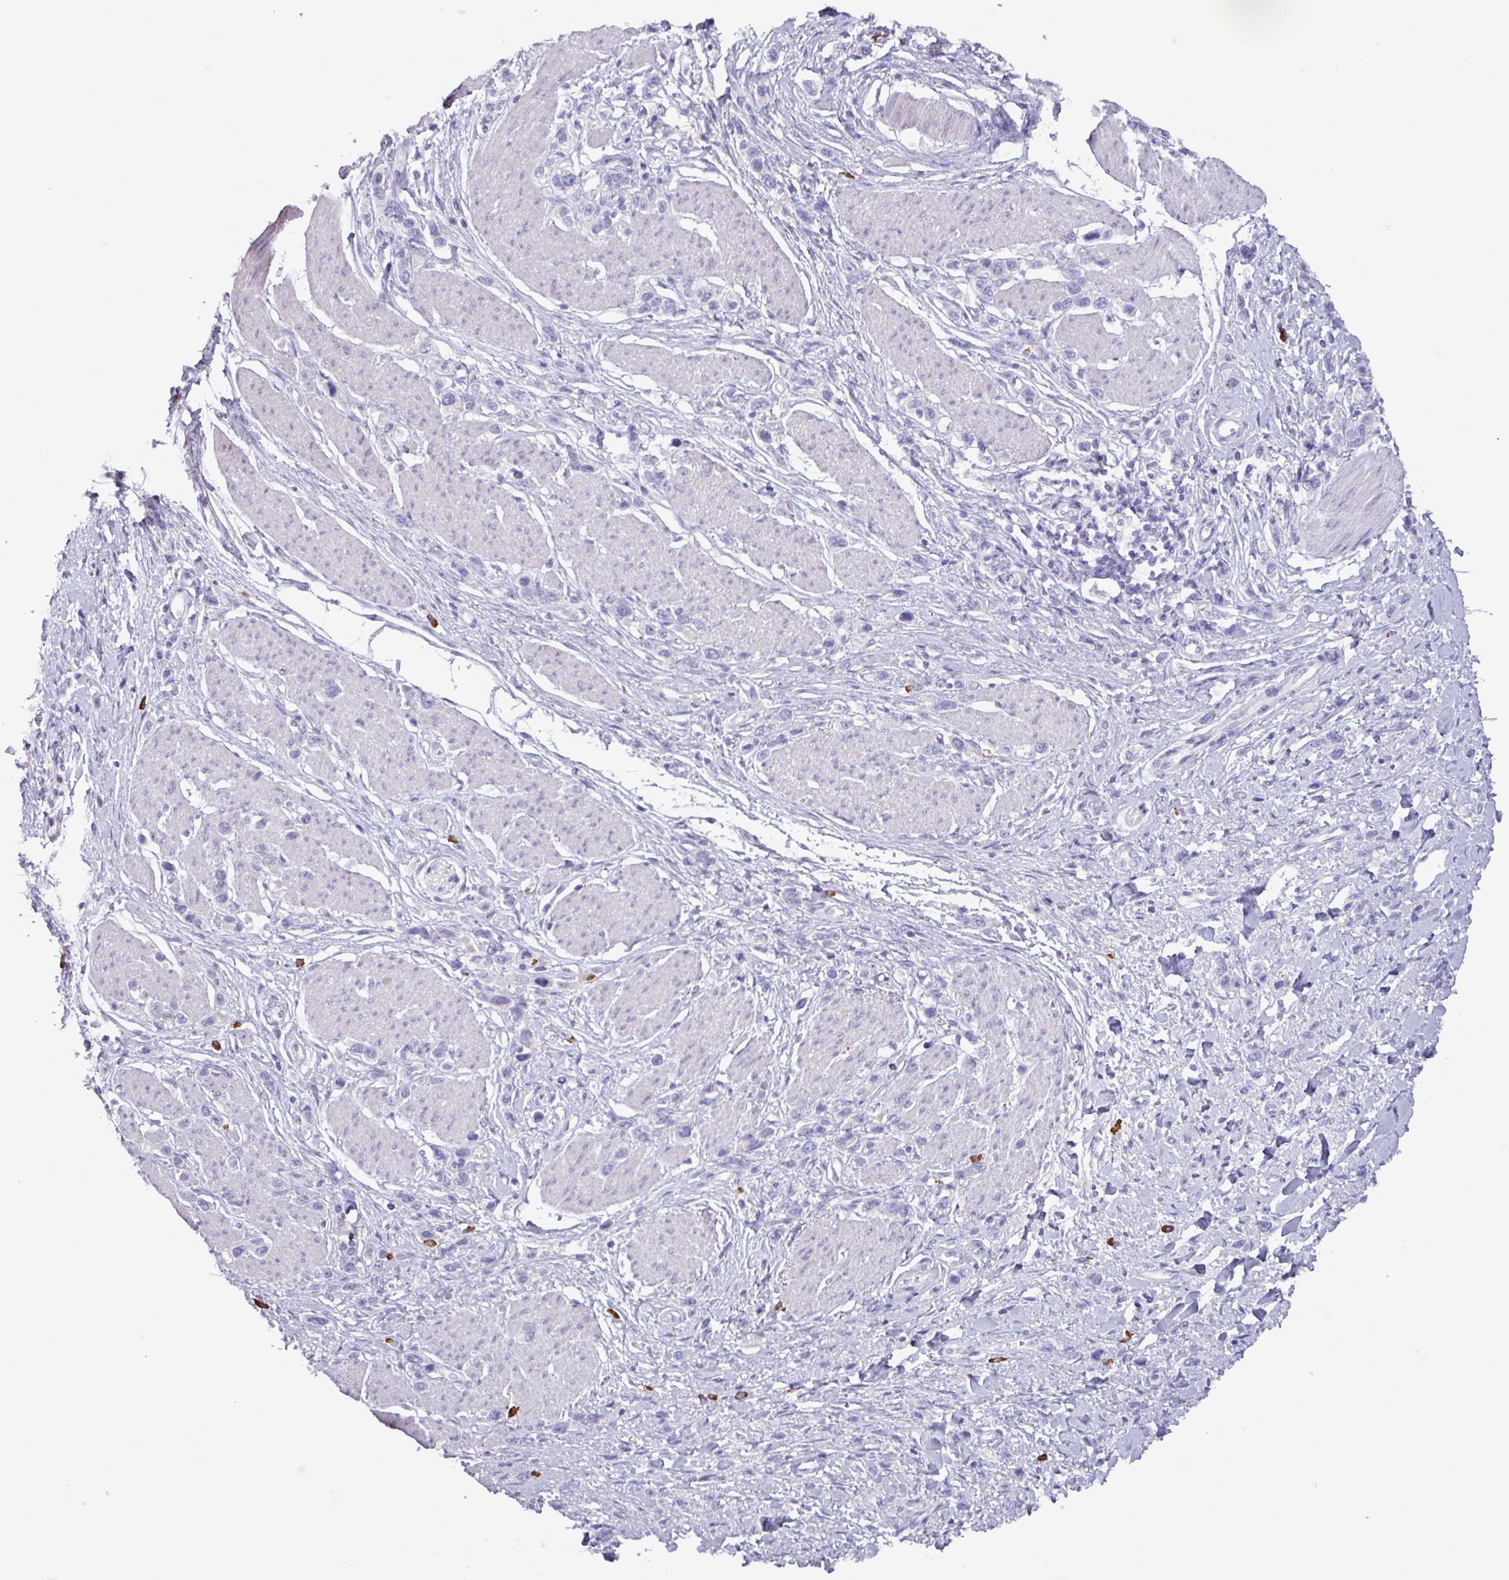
{"staining": {"intensity": "negative", "quantity": "none", "location": "none"}, "tissue": "stomach cancer", "cell_type": "Tumor cells", "image_type": "cancer", "snomed": [{"axis": "morphology", "description": "Adenocarcinoma, NOS"}, {"axis": "topography", "description": "Stomach"}], "caption": "There is no significant staining in tumor cells of stomach cancer (adenocarcinoma). The staining is performed using DAB brown chromogen with nuclei counter-stained in using hematoxylin.", "gene": "ADGRE1", "patient": {"sex": "female", "age": 65}}